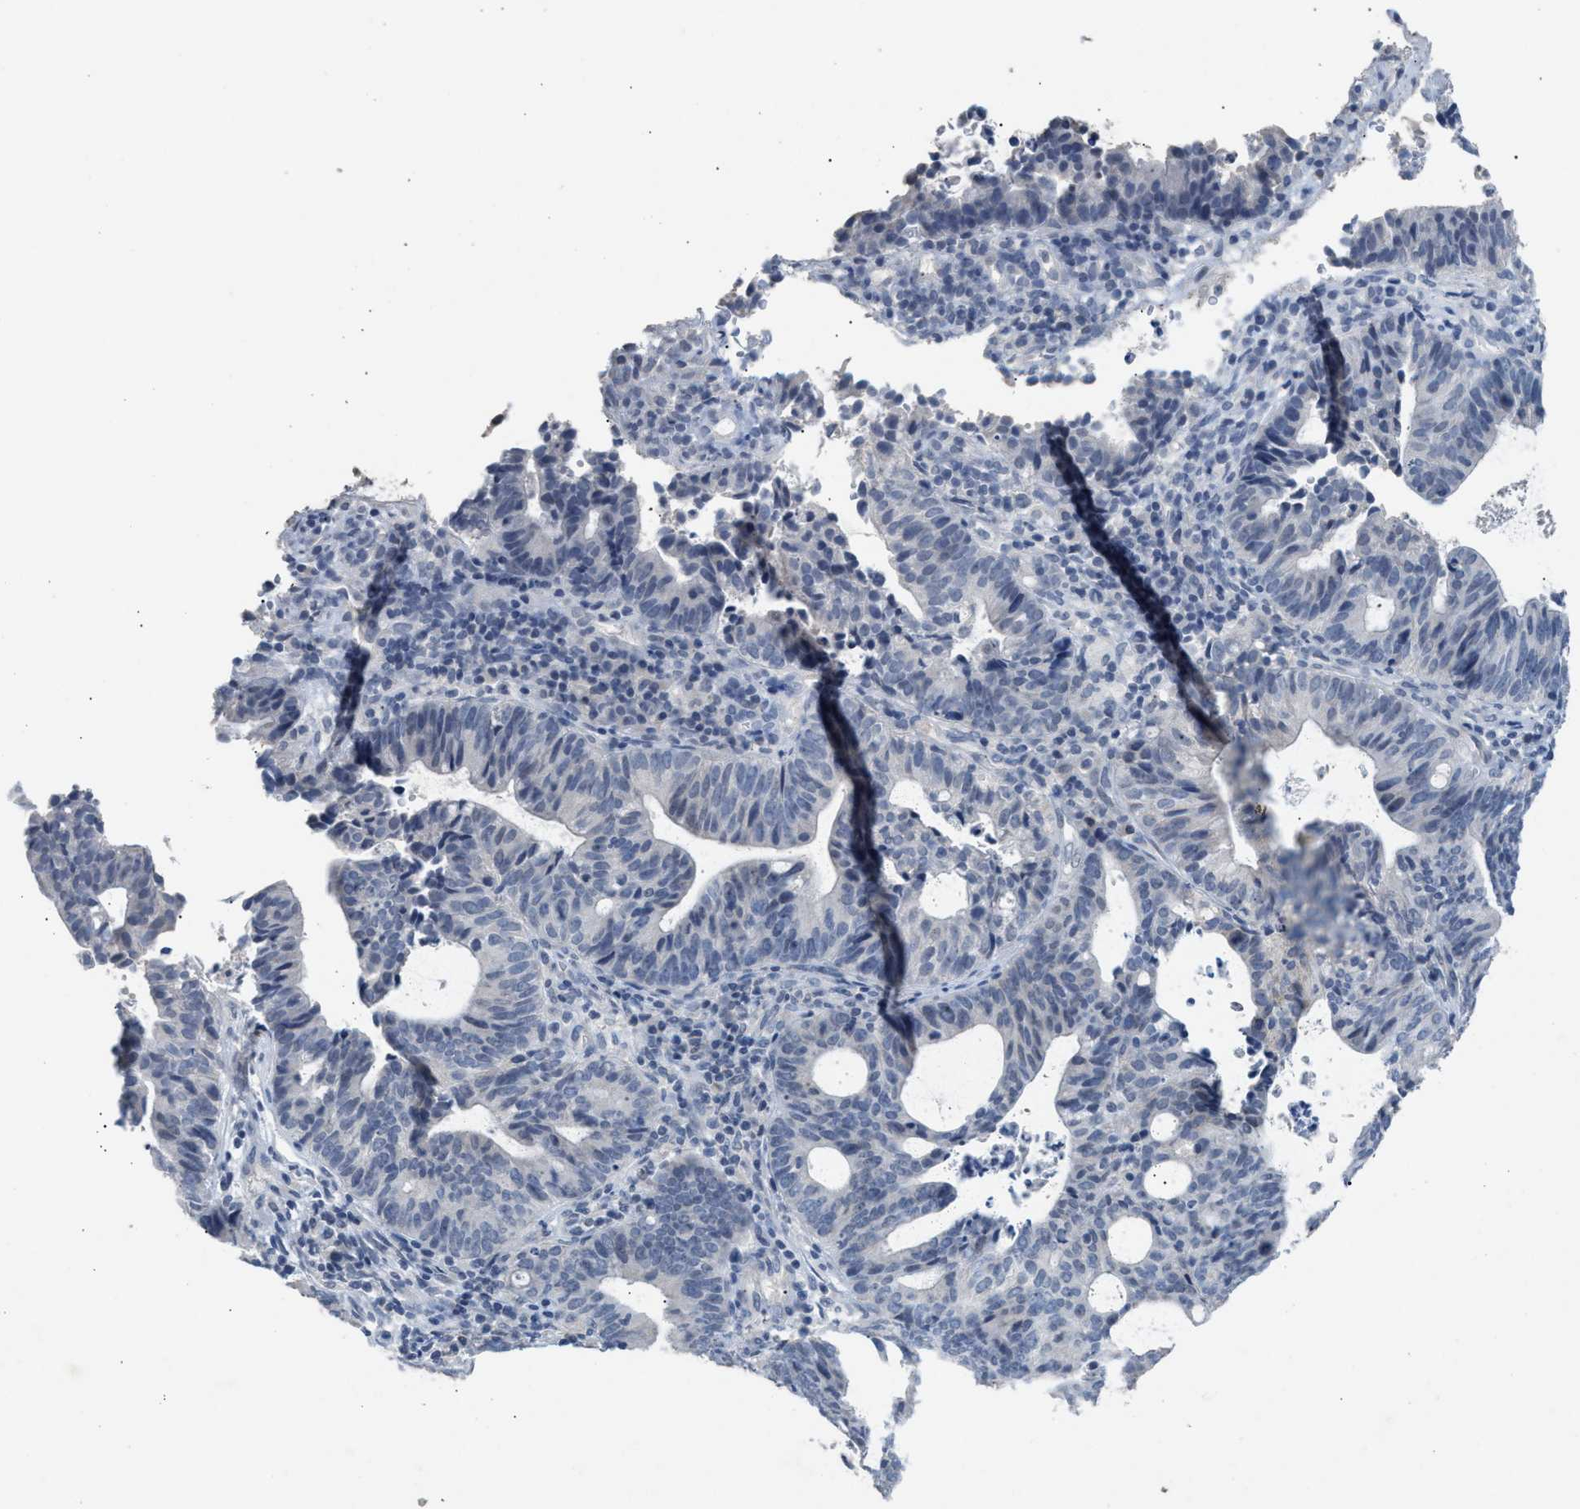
{"staining": {"intensity": "negative", "quantity": "none", "location": "none"}, "tissue": "endometrial cancer", "cell_type": "Tumor cells", "image_type": "cancer", "snomed": [{"axis": "morphology", "description": "Adenocarcinoma, NOS"}, {"axis": "topography", "description": "Uterus"}], "caption": "Tumor cells are negative for protein expression in human endometrial cancer (adenocarcinoma).", "gene": "SLC5A5", "patient": {"sex": "female", "age": 83}}